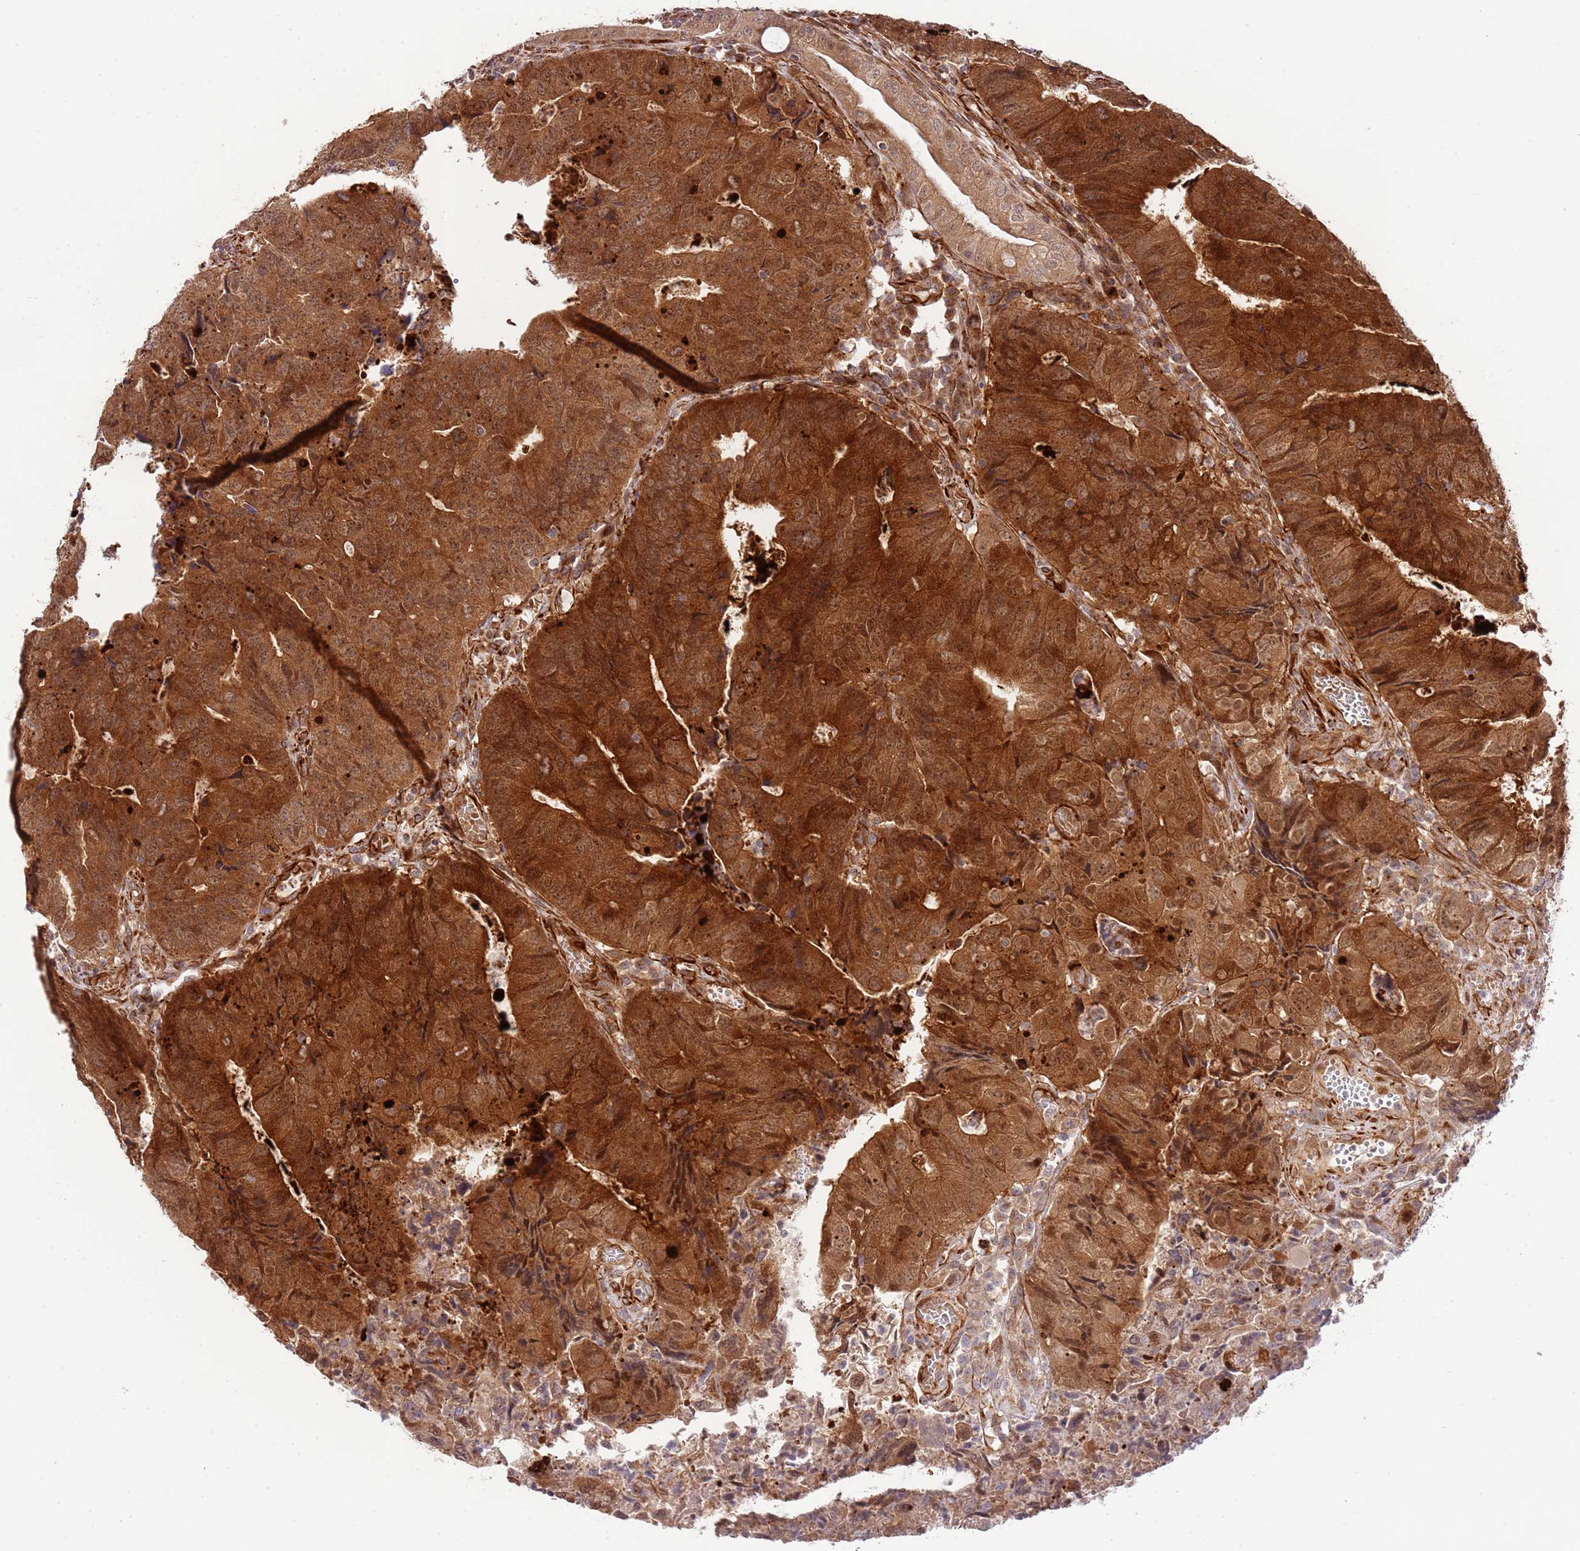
{"staining": {"intensity": "strong", "quantity": ">75%", "location": "cytoplasmic/membranous"}, "tissue": "colorectal cancer", "cell_type": "Tumor cells", "image_type": "cancer", "snomed": [{"axis": "morphology", "description": "Adenocarcinoma, NOS"}, {"axis": "topography", "description": "Colon"}], "caption": "Tumor cells show strong cytoplasmic/membranous expression in about >75% of cells in adenocarcinoma (colorectal).", "gene": "NEK3", "patient": {"sex": "female", "age": 67}}